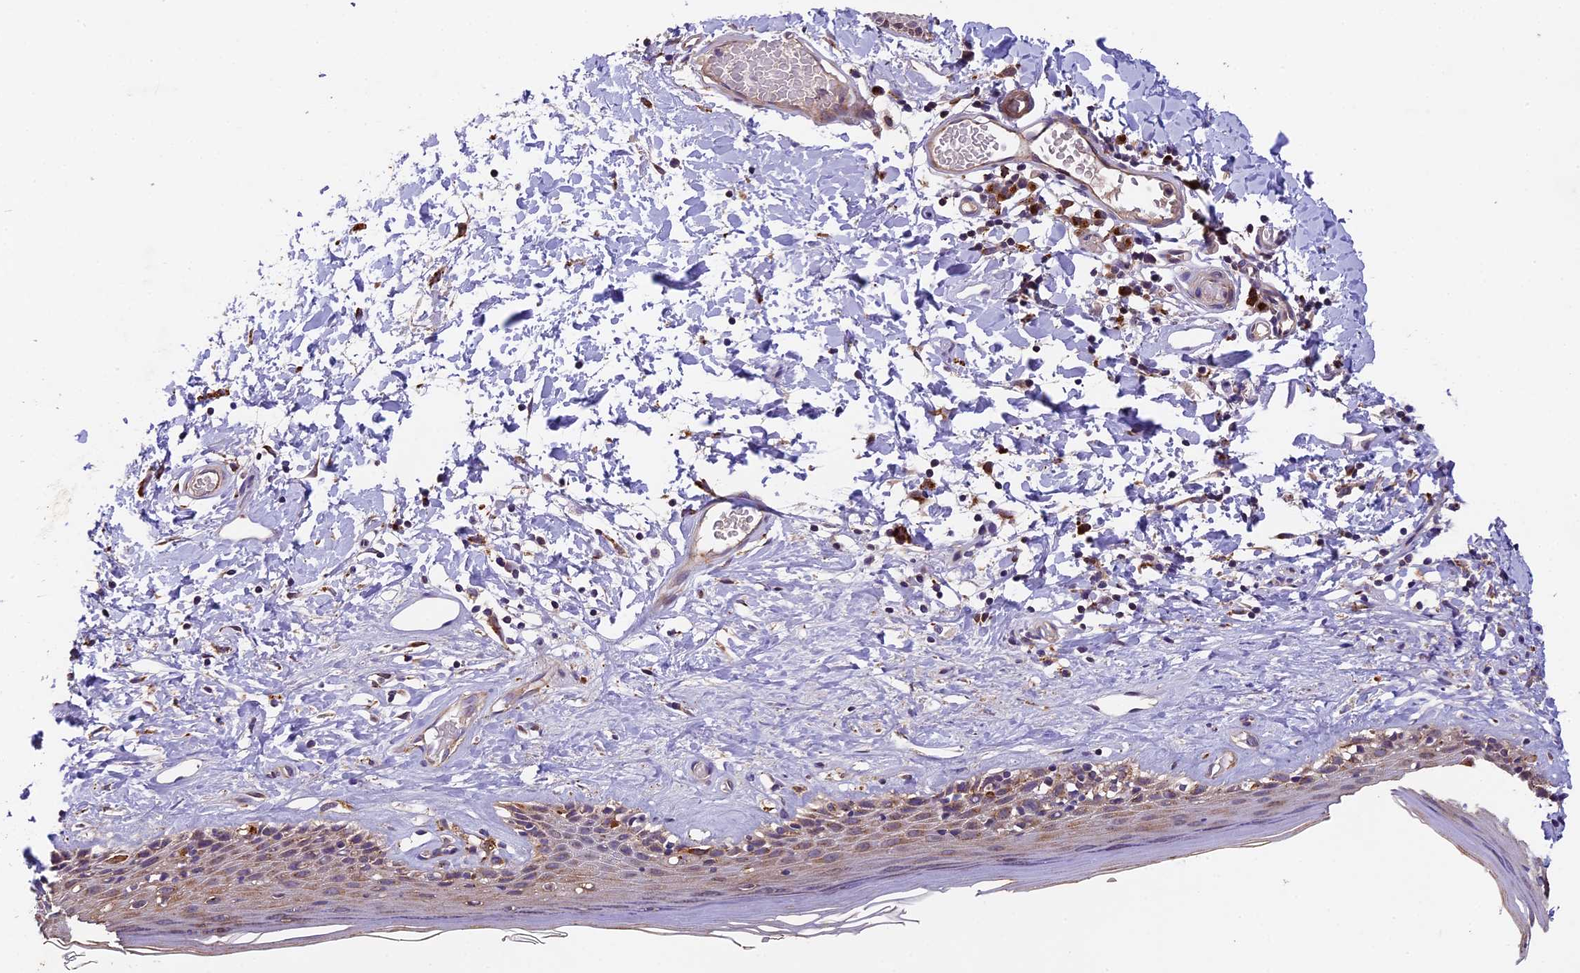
{"staining": {"intensity": "moderate", "quantity": "<25%", "location": "cytoplasmic/membranous"}, "tissue": "skin", "cell_type": "Epidermal cells", "image_type": "normal", "snomed": [{"axis": "morphology", "description": "Normal tissue, NOS"}, {"axis": "topography", "description": "Adipose tissue"}, {"axis": "topography", "description": "Vascular tissue"}, {"axis": "topography", "description": "Vulva"}, {"axis": "topography", "description": "Peripheral nerve tissue"}], "caption": "A high-resolution micrograph shows immunohistochemistry staining of unremarkable skin, which shows moderate cytoplasmic/membranous staining in approximately <25% of epidermal cells.", "gene": "COPE", "patient": {"sex": "female", "age": 86}}